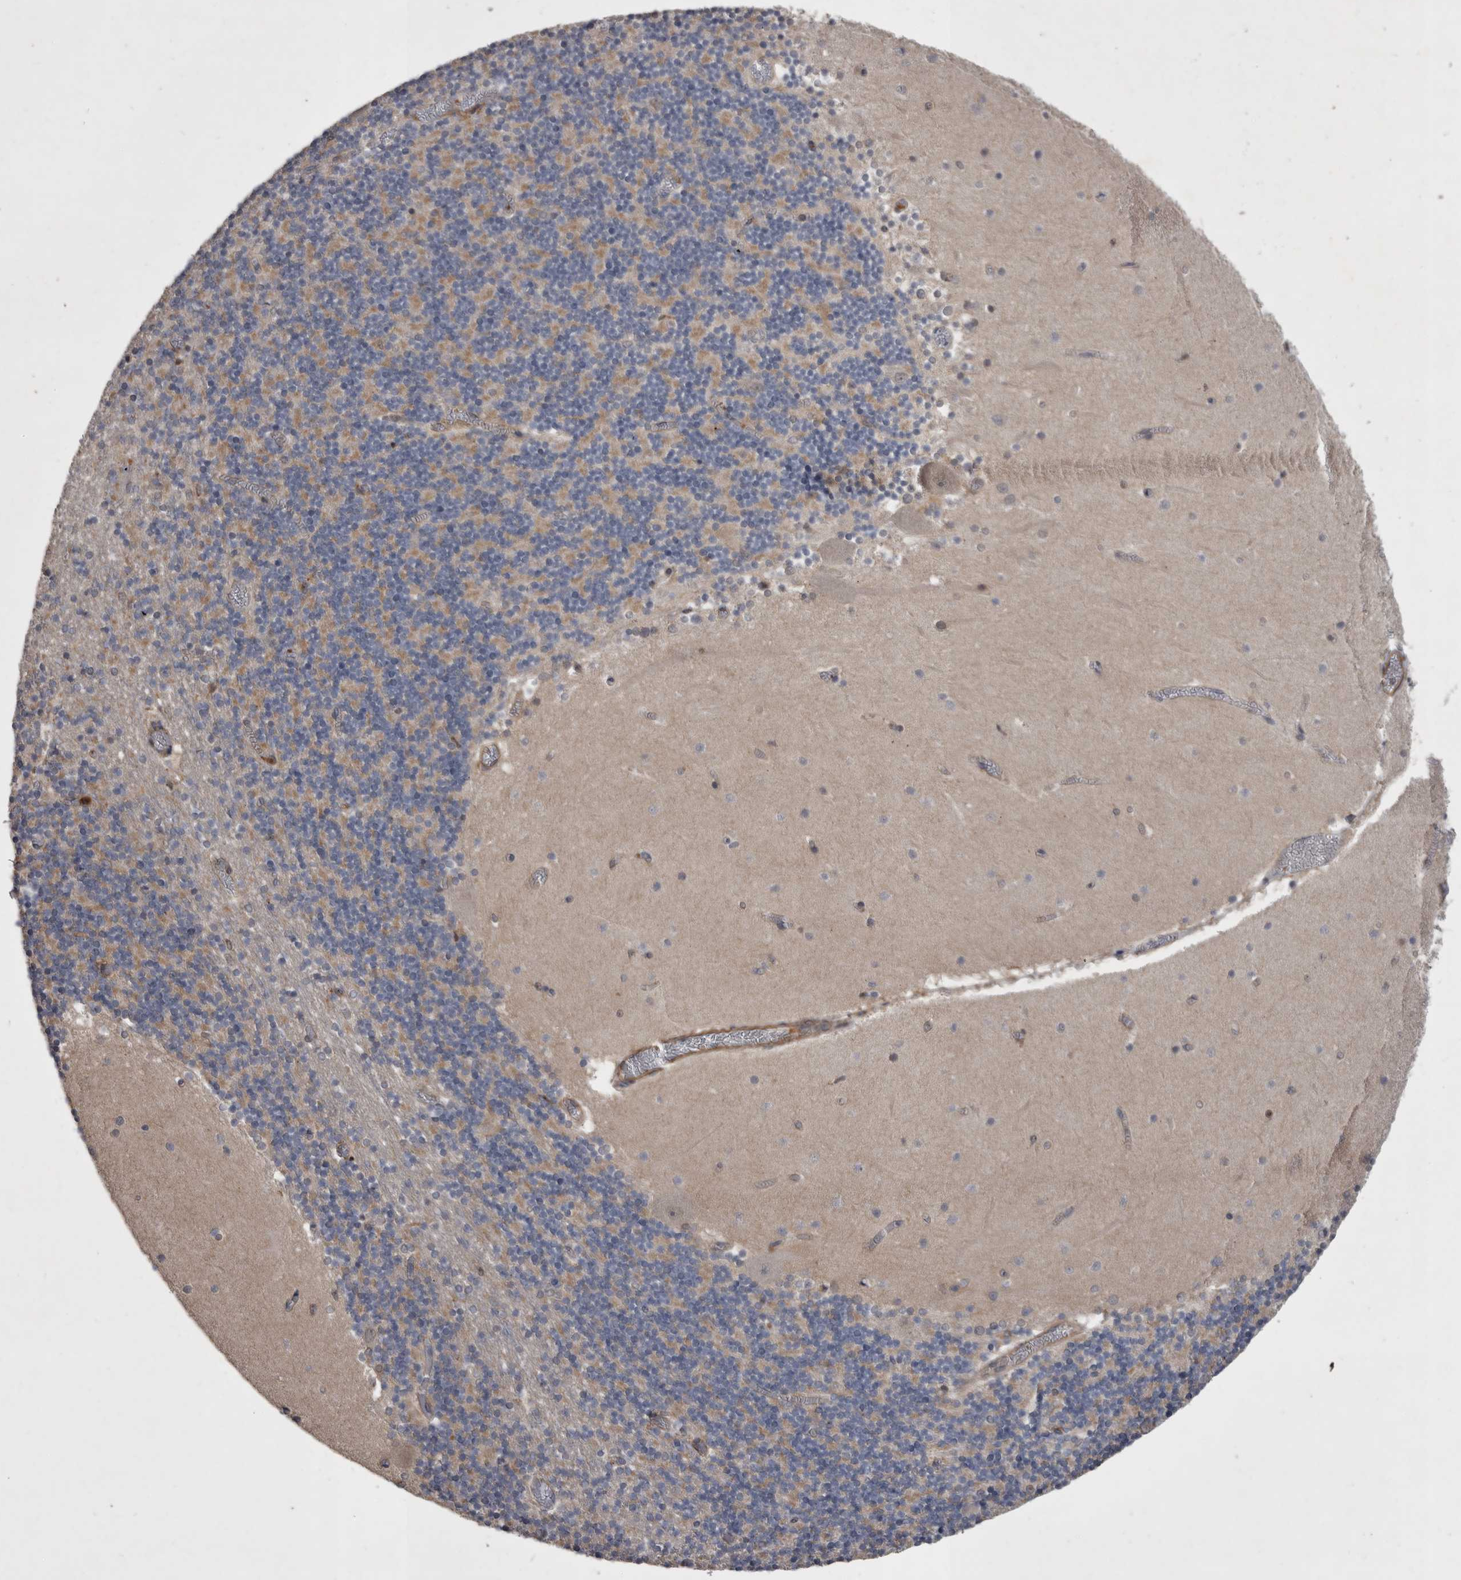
{"staining": {"intensity": "moderate", "quantity": ">75%", "location": "cytoplasmic/membranous"}, "tissue": "cerebellum", "cell_type": "Cells in granular layer", "image_type": "normal", "snomed": [{"axis": "morphology", "description": "Normal tissue, NOS"}, {"axis": "topography", "description": "Cerebellum"}], "caption": "Immunohistochemical staining of normal cerebellum exhibits >75% levels of moderate cytoplasmic/membranous protein expression in about >75% of cells in granular layer.", "gene": "SPATA48", "patient": {"sex": "female", "age": 28}}